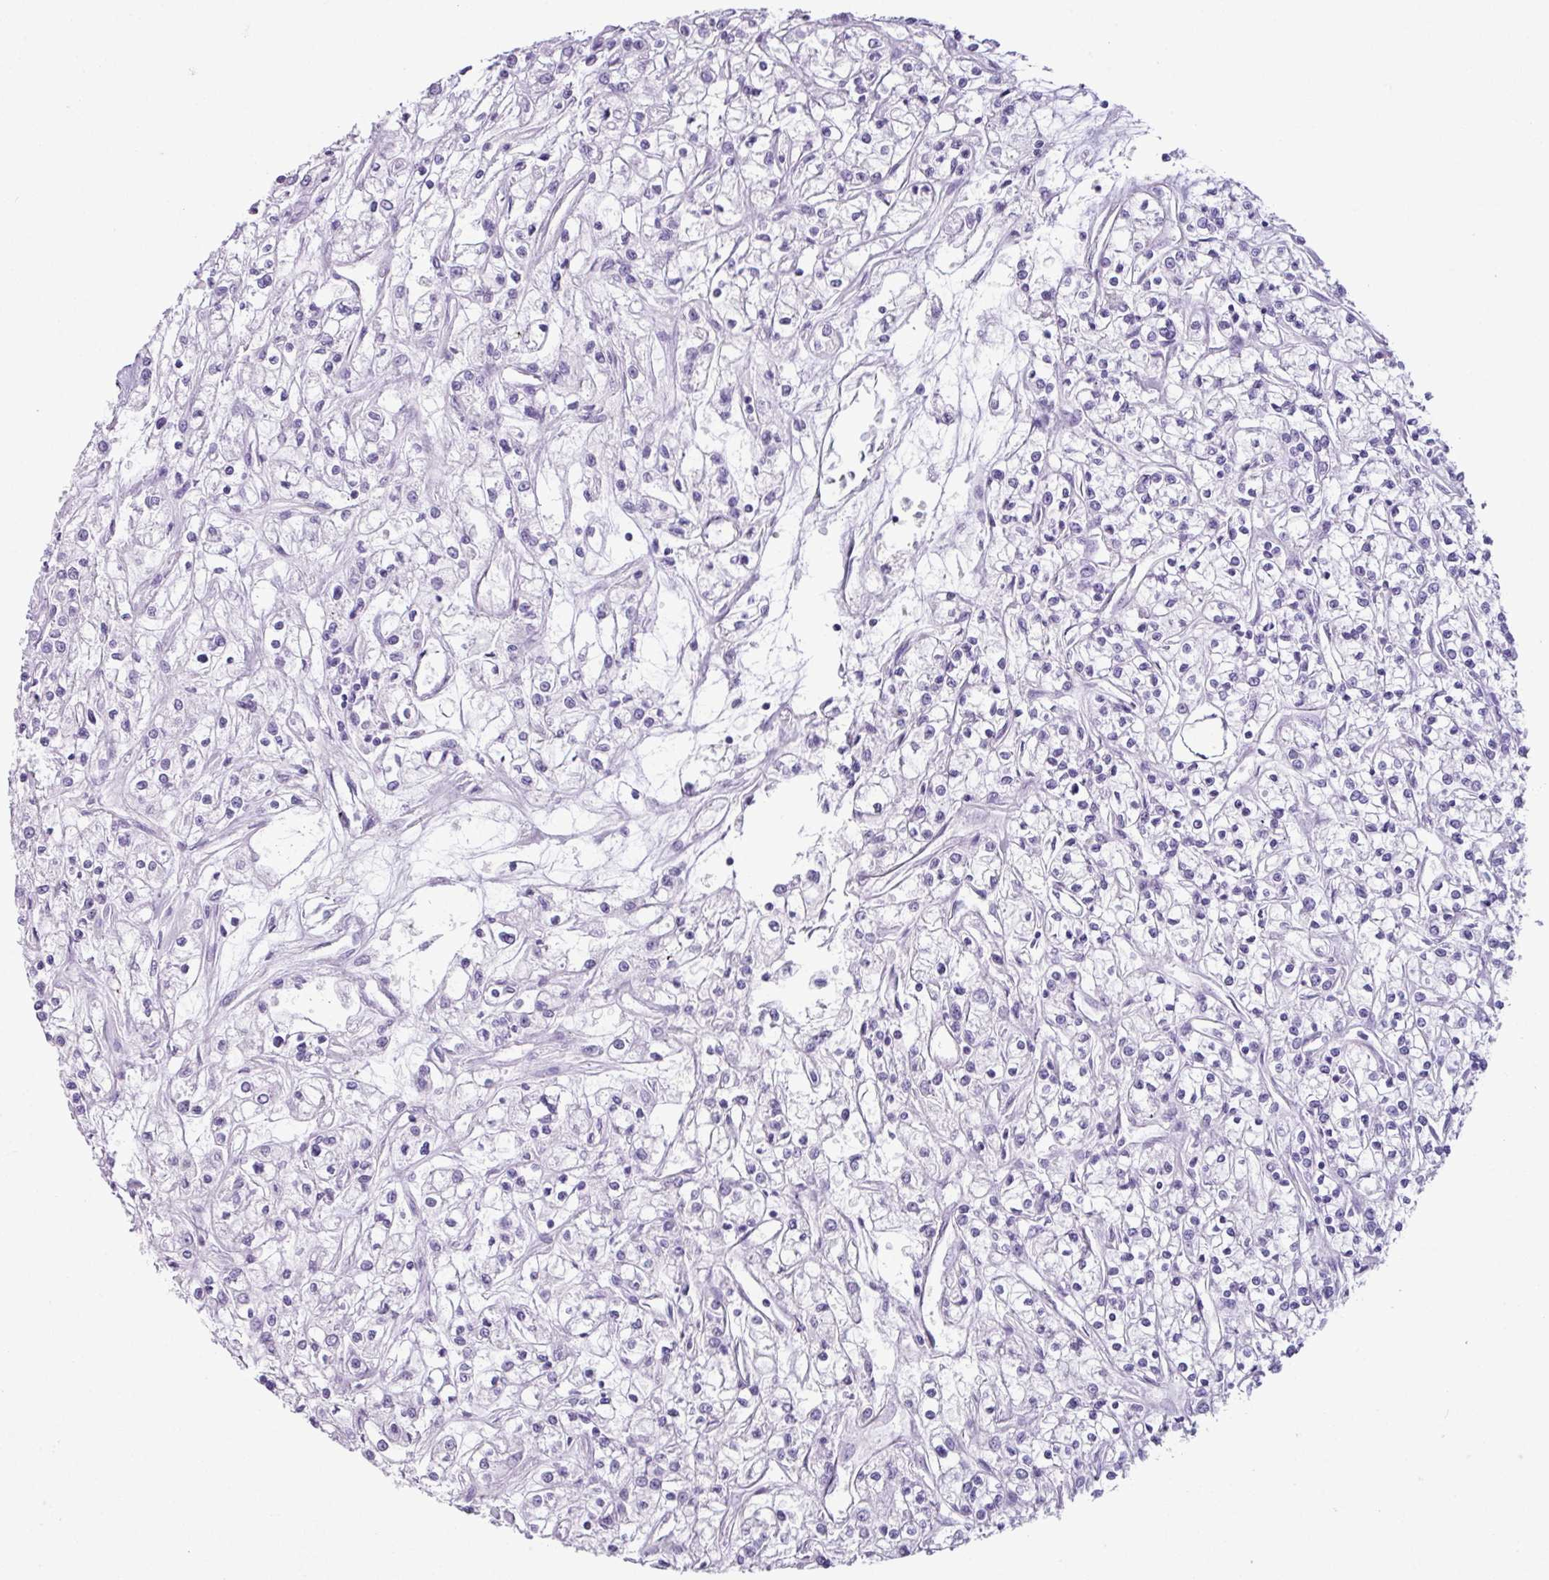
{"staining": {"intensity": "negative", "quantity": "none", "location": "none"}, "tissue": "renal cancer", "cell_type": "Tumor cells", "image_type": "cancer", "snomed": [{"axis": "morphology", "description": "Adenocarcinoma, NOS"}, {"axis": "topography", "description": "Kidney"}], "caption": "Photomicrograph shows no protein positivity in tumor cells of renal adenocarcinoma tissue.", "gene": "SCT", "patient": {"sex": "female", "age": 59}}